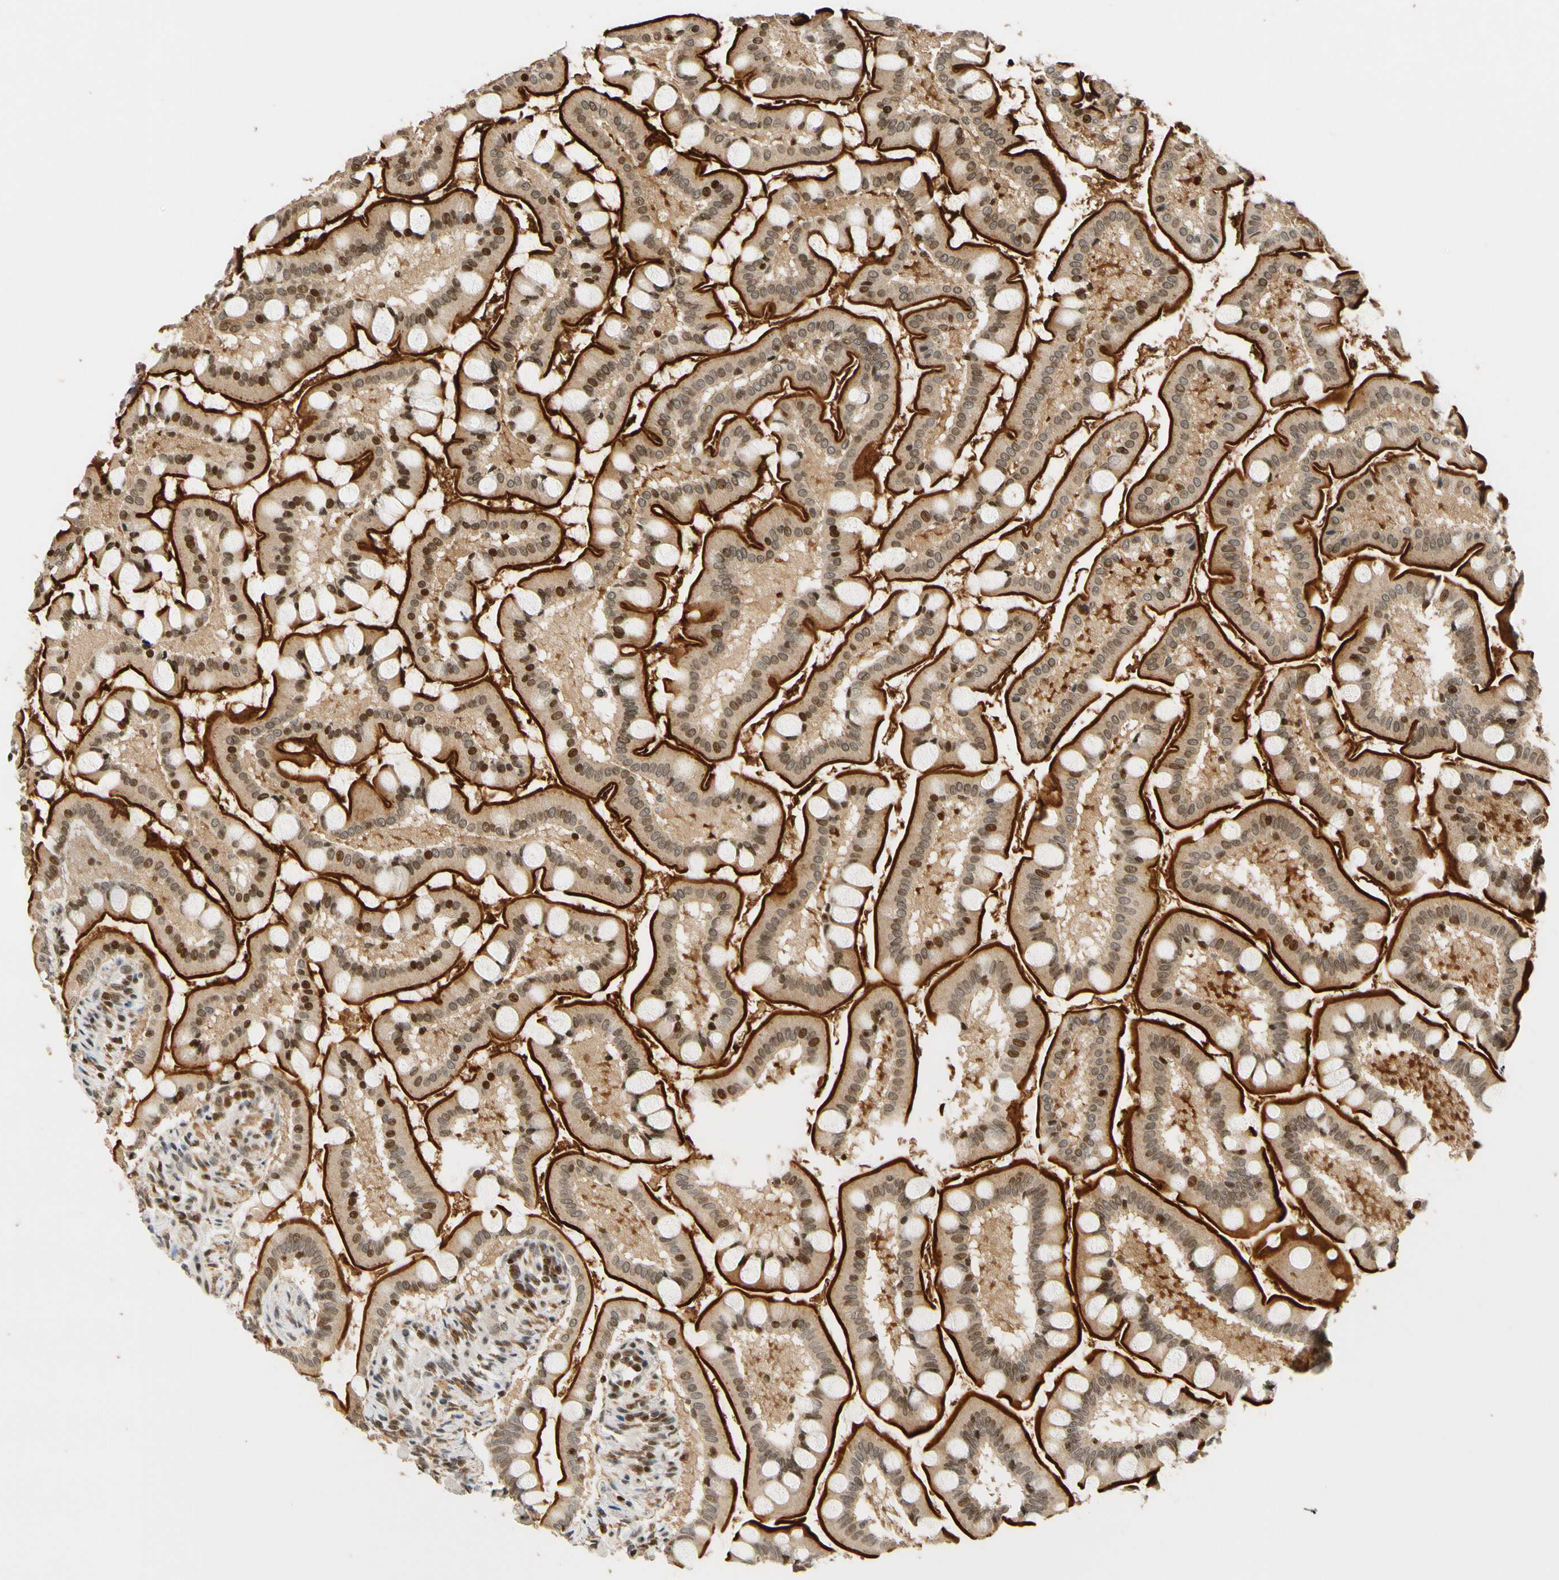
{"staining": {"intensity": "moderate", "quantity": ">75%", "location": "cytoplasmic/membranous,nuclear"}, "tissue": "small intestine", "cell_type": "Glandular cells", "image_type": "normal", "snomed": [{"axis": "morphology", "description": "Normal tissue, NOS"}, {"axis": "topography", "description": "Small intestine"}], "caption": "Brown immunohistochemical staining in unremarkable human small intestine demonstrates moderate cytoplasmic/membranous,nuclear staining in about >75% of glandular cells.", "gene": "CDK7", "patient": {"sex": "male", "age": 41}}